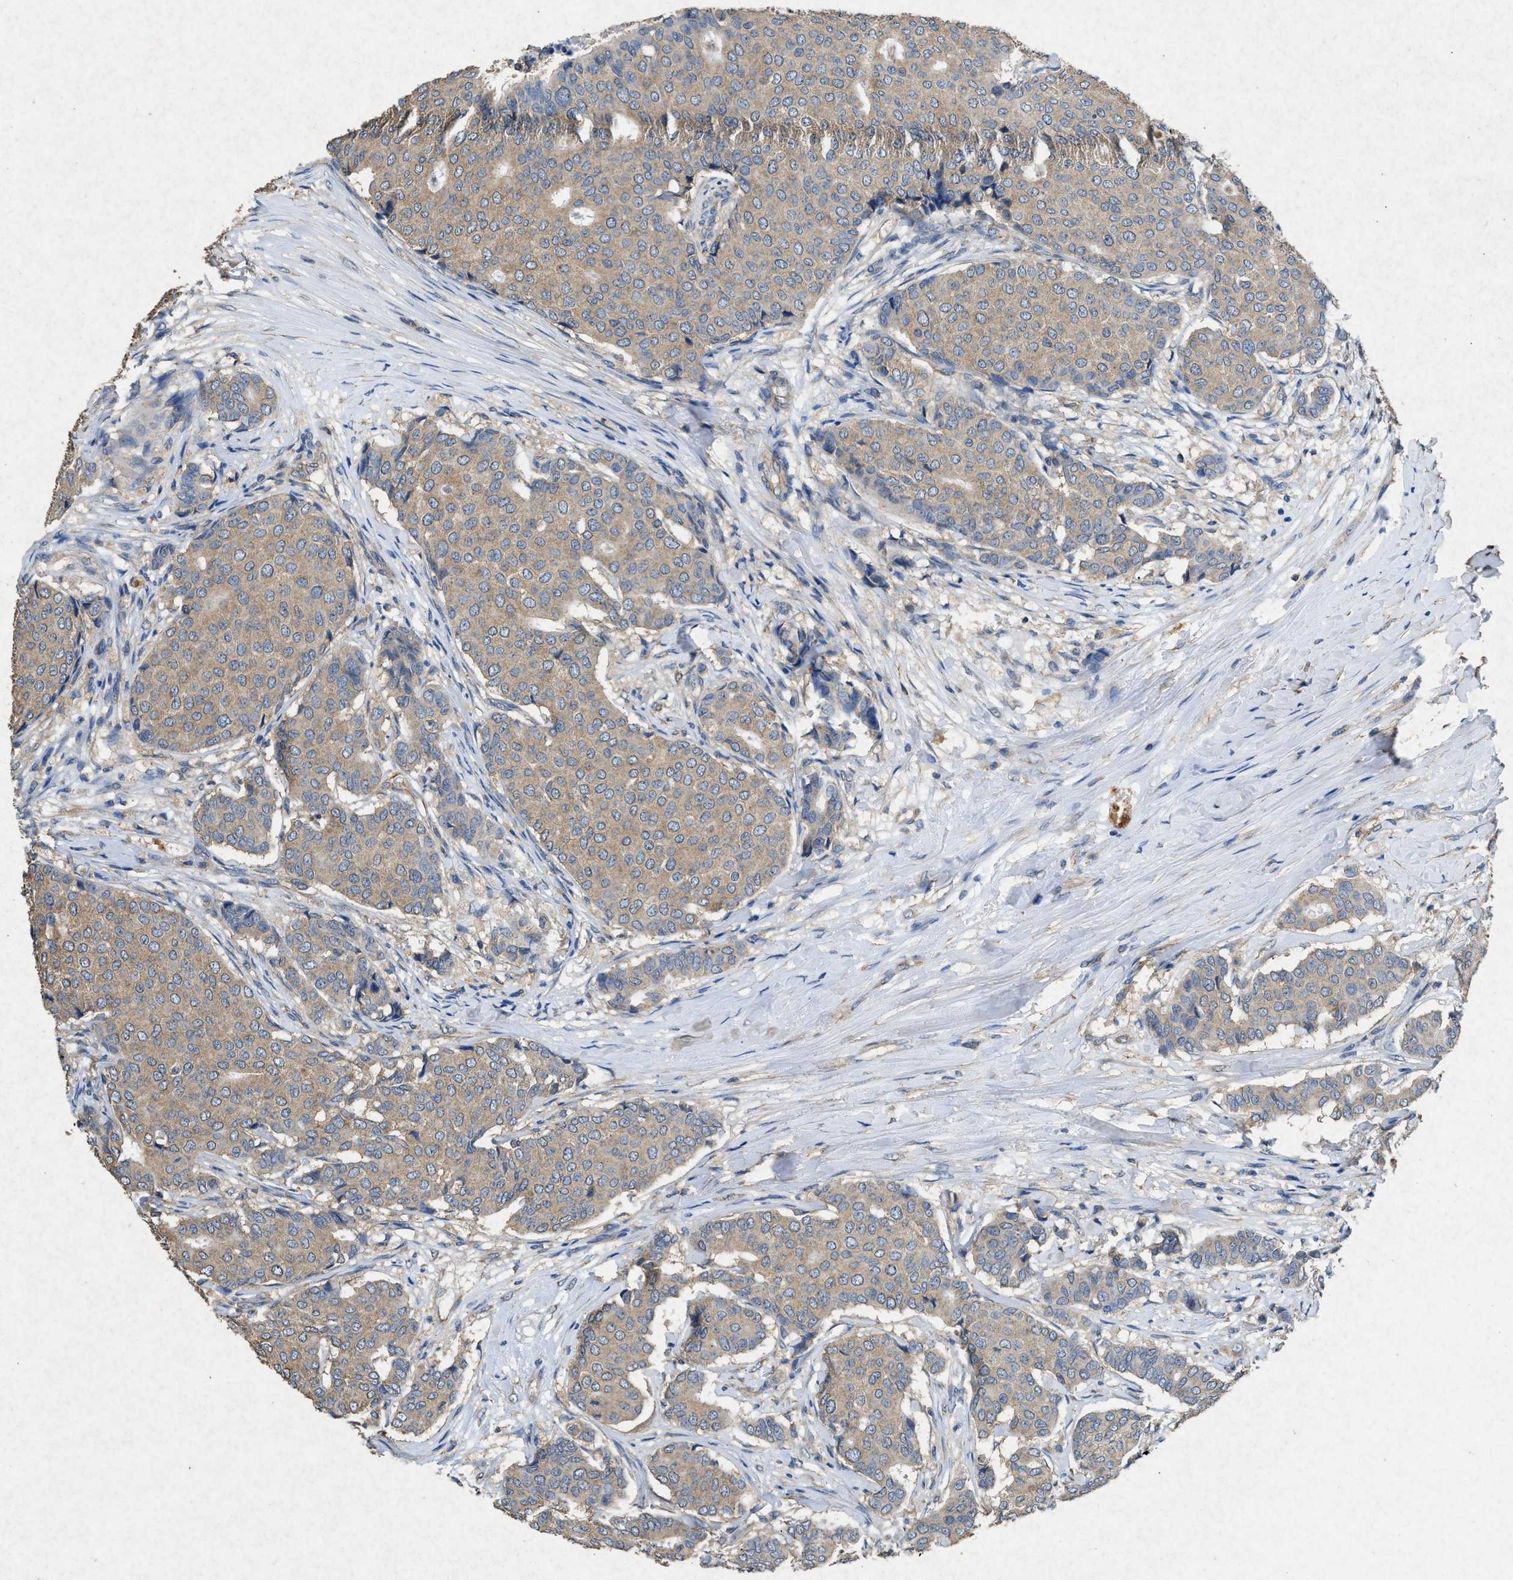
{"staining": {"intensity": "moderate", "quantity": ">75%", "location": "cytoplasmic/membranous"}, "tissue": "breast cancer", "cell_type": "Tumor cells", "image_type": "cancer", "snomed": [{"axis": "morphology", "description": "Duct carcinoma"}, {"axis": "topography", "description": "Breast"}], "caption": "Intraductal carcinoma (breast) tissue shows moderate cytoplasmic/membranous positivity in approximately >75% of tumor cells, visualized by immunohistochemistry.", "gene": "CDK15", "patient": {"sex": "female", "age": 75}}